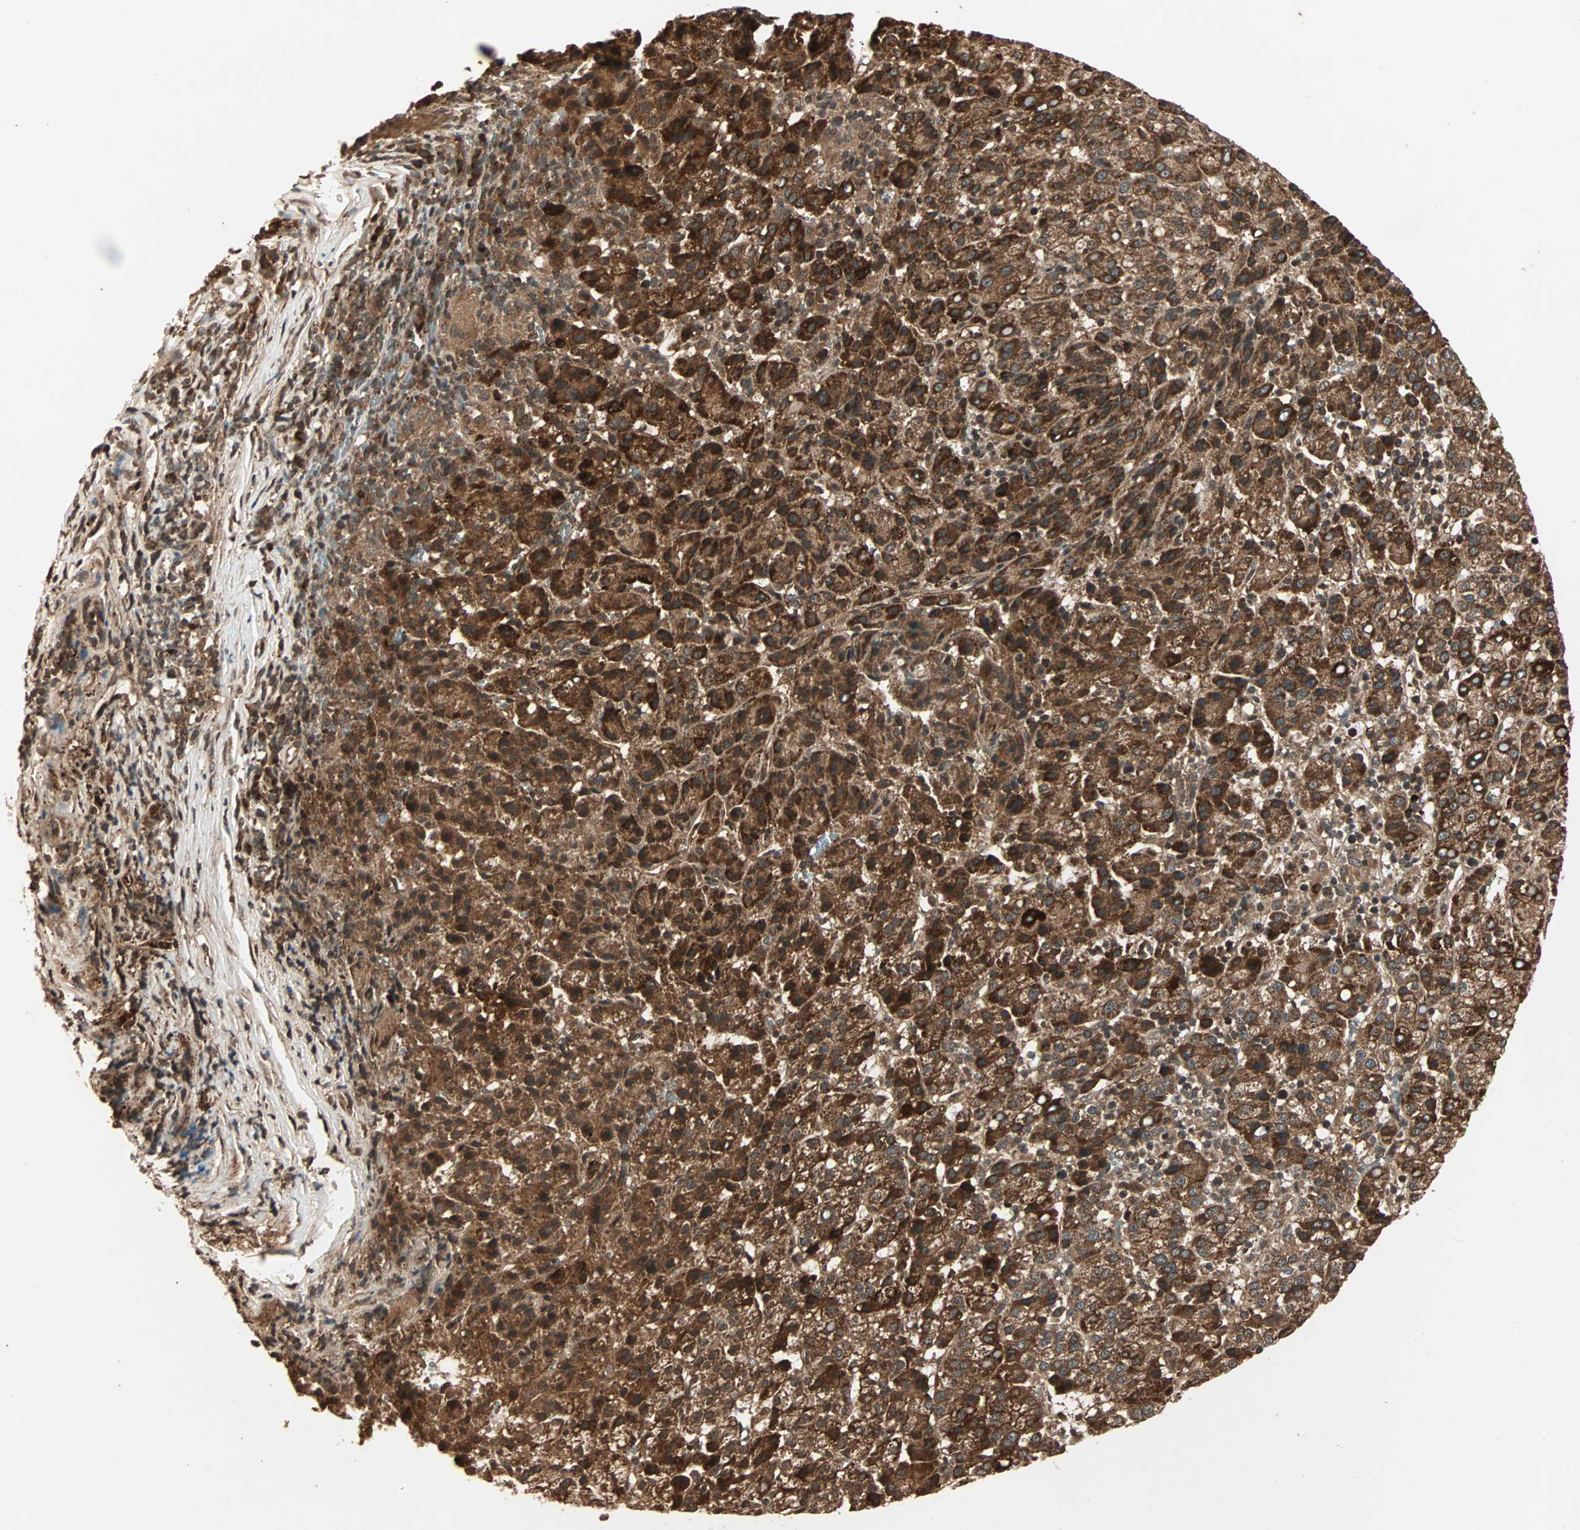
{"staining": {"intensity": "strong", "quantity": ">75%", "location": "cytoplasmic/membranous"}, "tissue": "liver cancer", "cell_type": "Tumor cells", "image_type": "cancer", "snomed": [{"axis": "morphology", "description": "Carcinoma, Hepatocellular, NOS"}, {"axis": "topography", "description": "Liver"}], "caption": "Immunohistochemical staining of liver cancer displays high levels of strong cytoplasmic/membranous expression in approximately >75% of tumor cells.", "gene": "RFFL", "patient": {"sex": "female", "age": 58}}